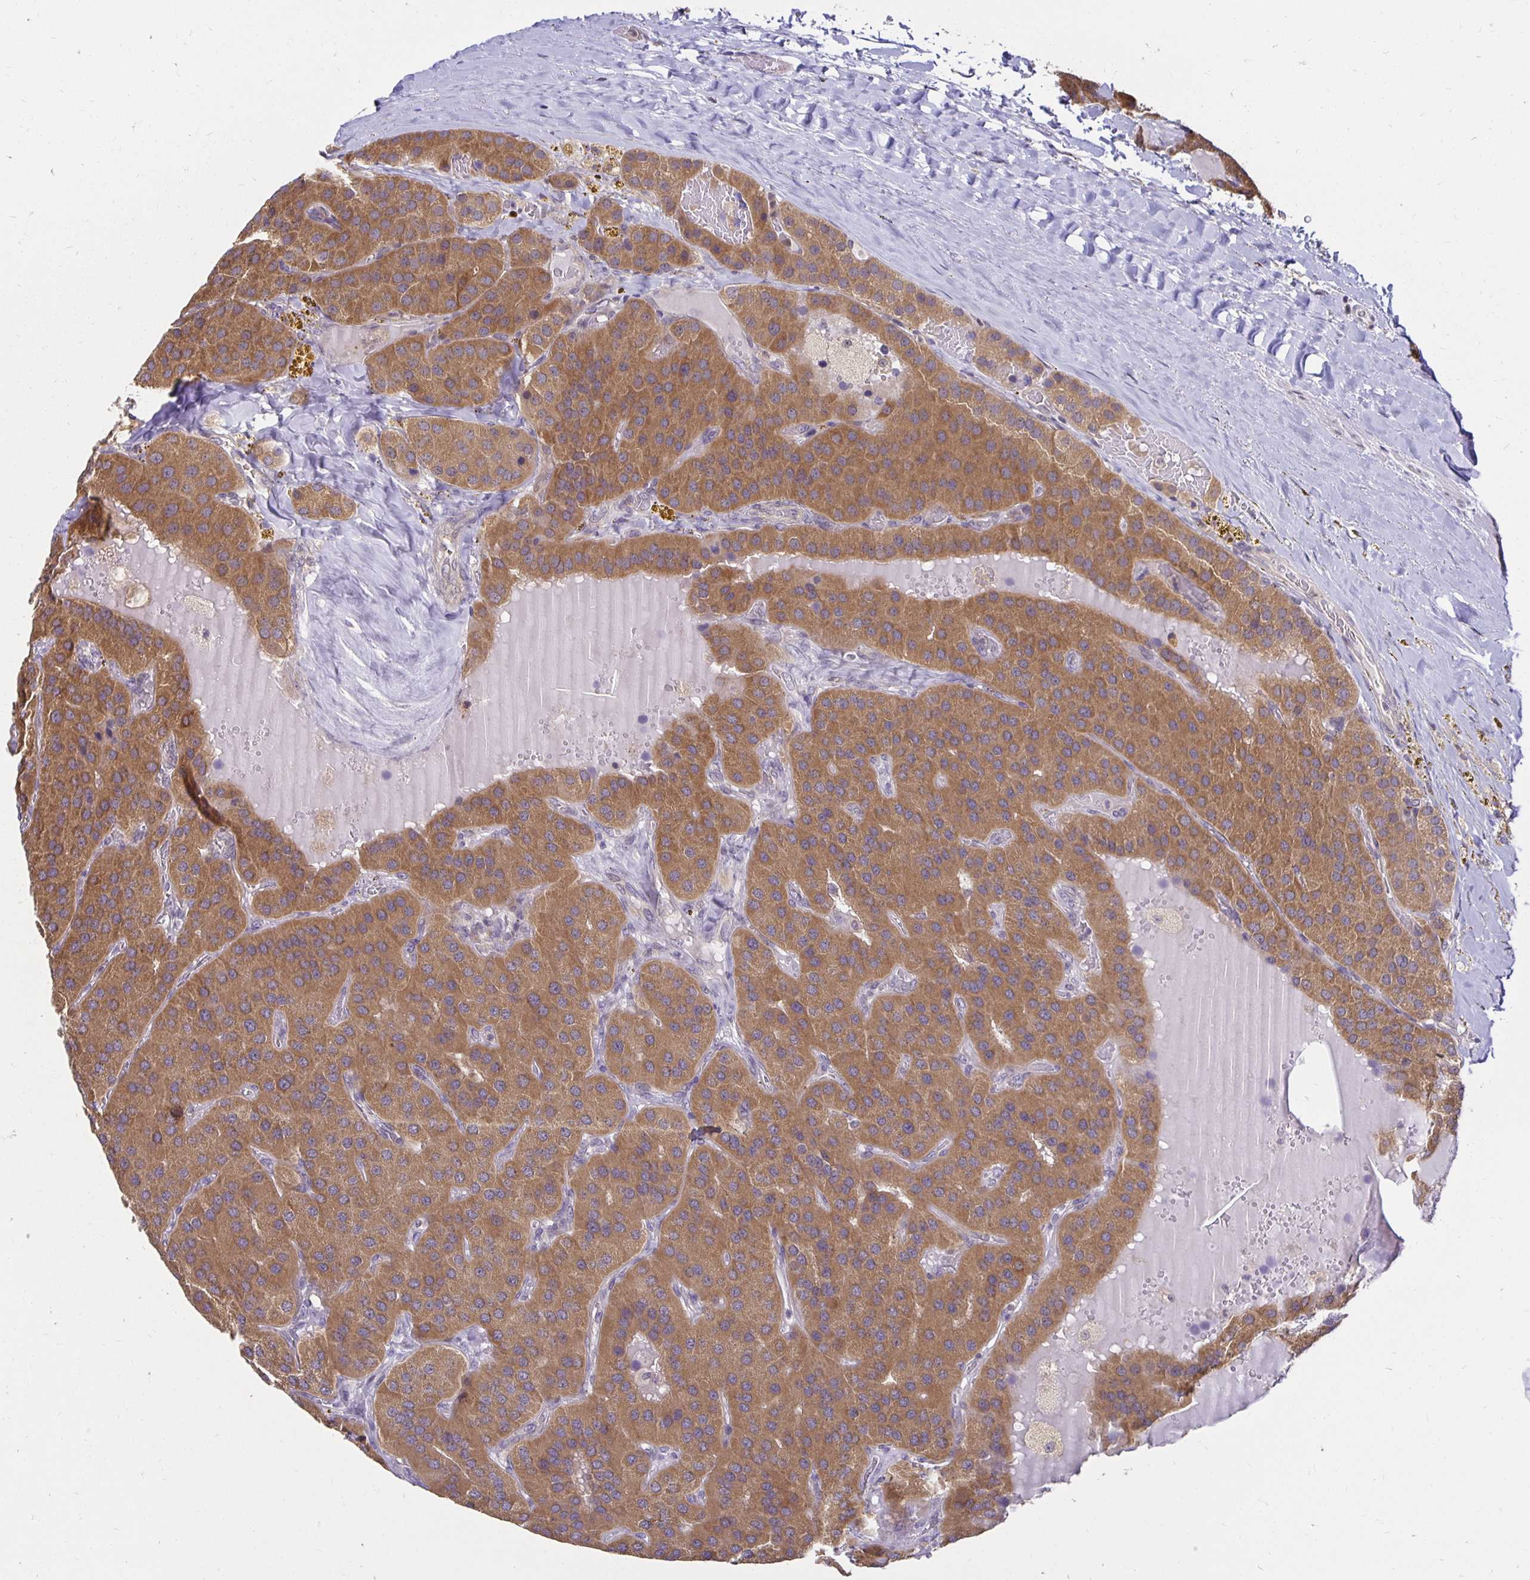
{"staining": {"intensity": "moderate", "quantity": ">75%", "location": "cytoplasmic/membranous"}, "tissue": "parathyroid gland", "cell_type": "Glandular cells", "image_type": "normal", "snomed": [{"axis": "morphology", "description": "Normal tissue, NOS"}, {"axis": "morphology", "description": "Adenoma, NOS"}, {"axis": "topography", "description": "Parathyroid gland"}], "caption": "An IHC photomicrograph of normal tissue is shown. Protein staining in brown highlights moderate cytoplasmic/membranous positivity in parathyroid gland within glandular cells.", "gene": "MIEN1", "patient": {"sex": "female", "age": 86}}